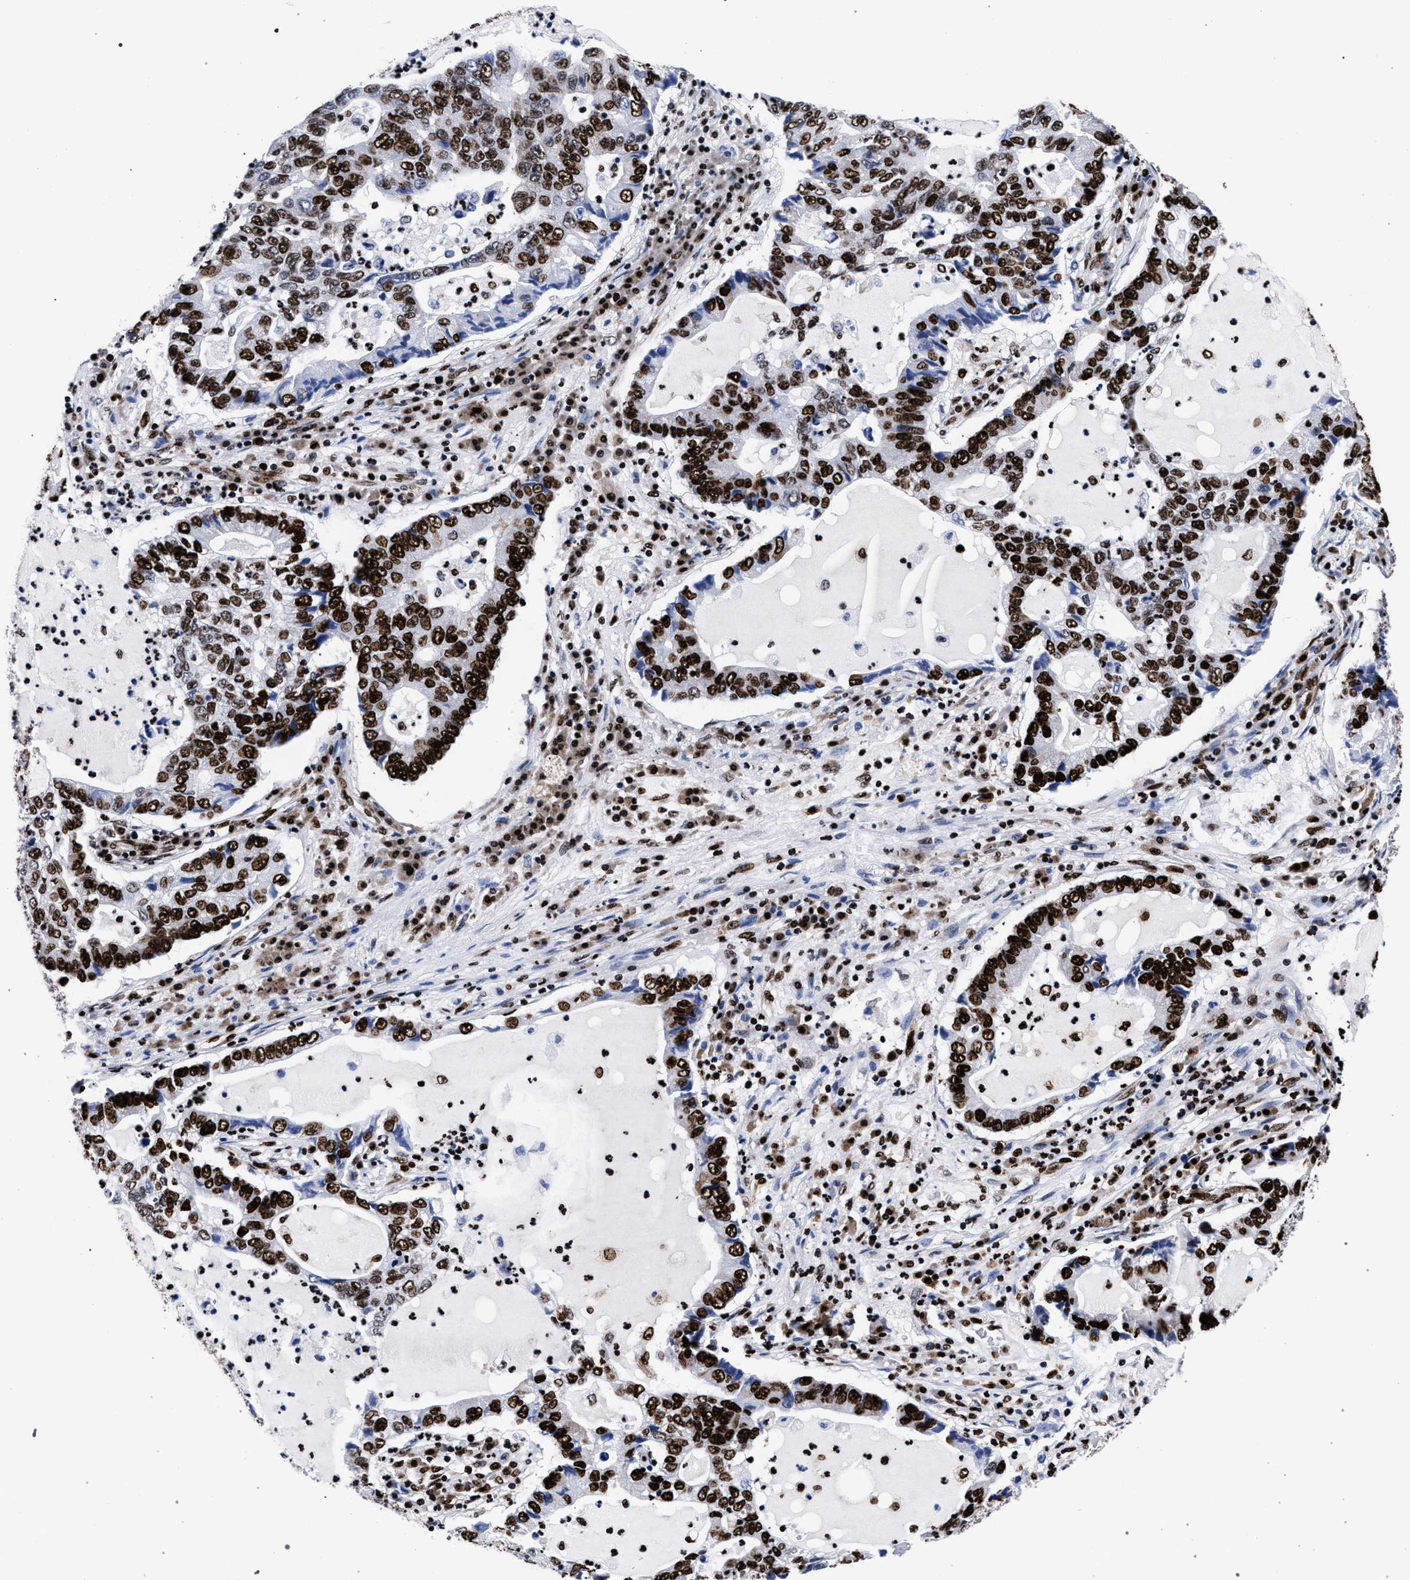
{"staining": {"intensity": "strong", "quantity": "25%-75%", "location": "nuclear"}, "tissue": "lung cancer", "cell_type": "Tumor cells", "image_type": "cancer", "snomed": [{"axis": "morphology", "description": "Adenocarcinoma, NOS"}, {"axis": "topography", "description": "Lung"}], "caption": "Tumor cells reveal high levels of strong nuclear expression in about 25%-75% of cells in human lung cancer (adenocarcinoma).", "gene": "HNRNPA1", "patient": {"sex": "female", "age": 51}}